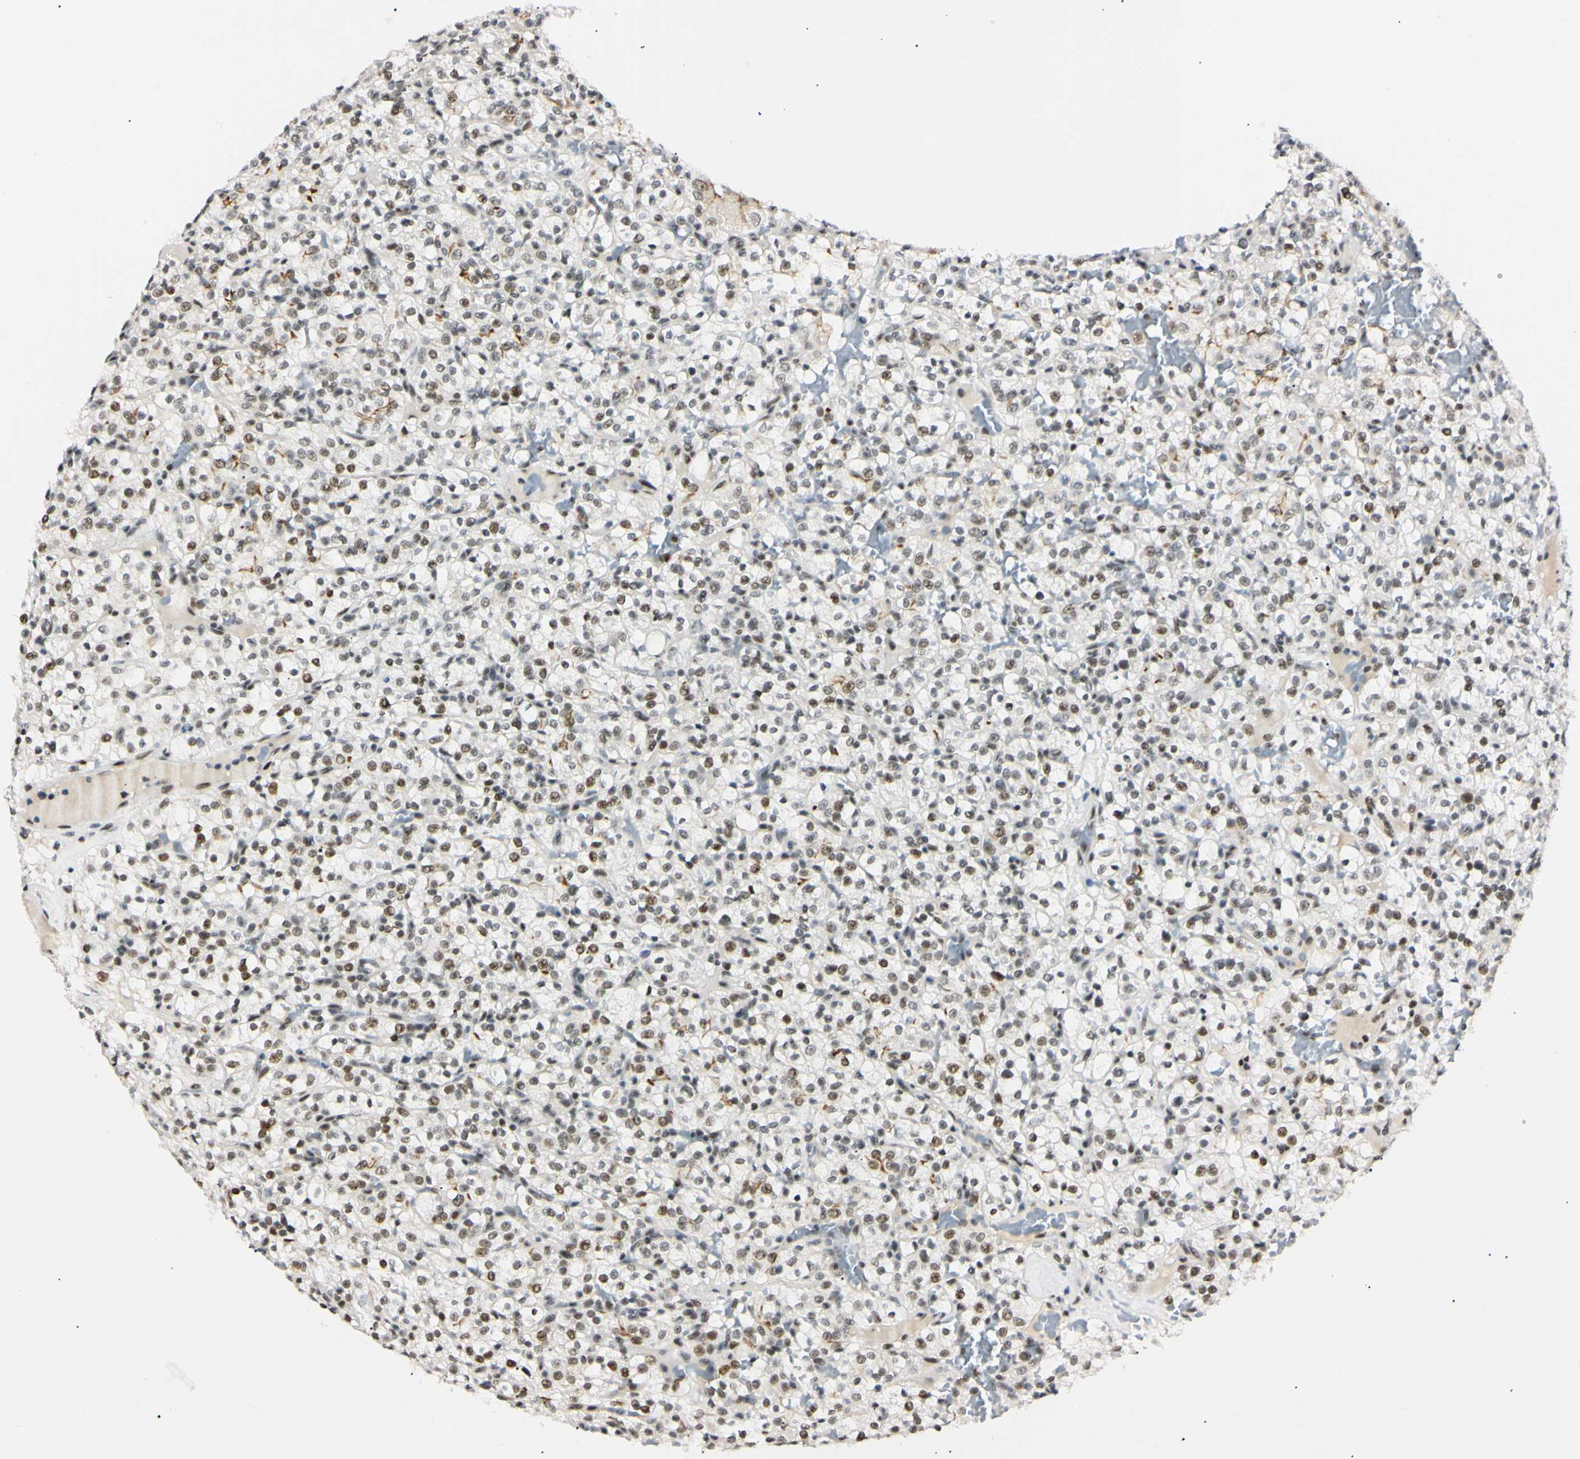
{"staining": {"intensity": "weak", "quantity": "25%-75%", "location": "nuclear"}, "tissue": "renal cancer", "cell_type": "Tumor cells", "image_type": "cancer", "snomed": [{"axis": "morphology", "description": "Normal tissue, NOS"}, {"axis": "morphology", "description": "Adenocarcinoma, NOS"}, {"axis": "topography", "description": "Kidney"}], "caption": "Immunohistochemistry micrograph of adenocarcinoma (renal) stained for a protein (brown), which reveals low levels of weak nuclear positivity in about 25%-75% of tumor cells.", "gene": "ZNF134", "patient": {"sex": "female", "age": 72}}